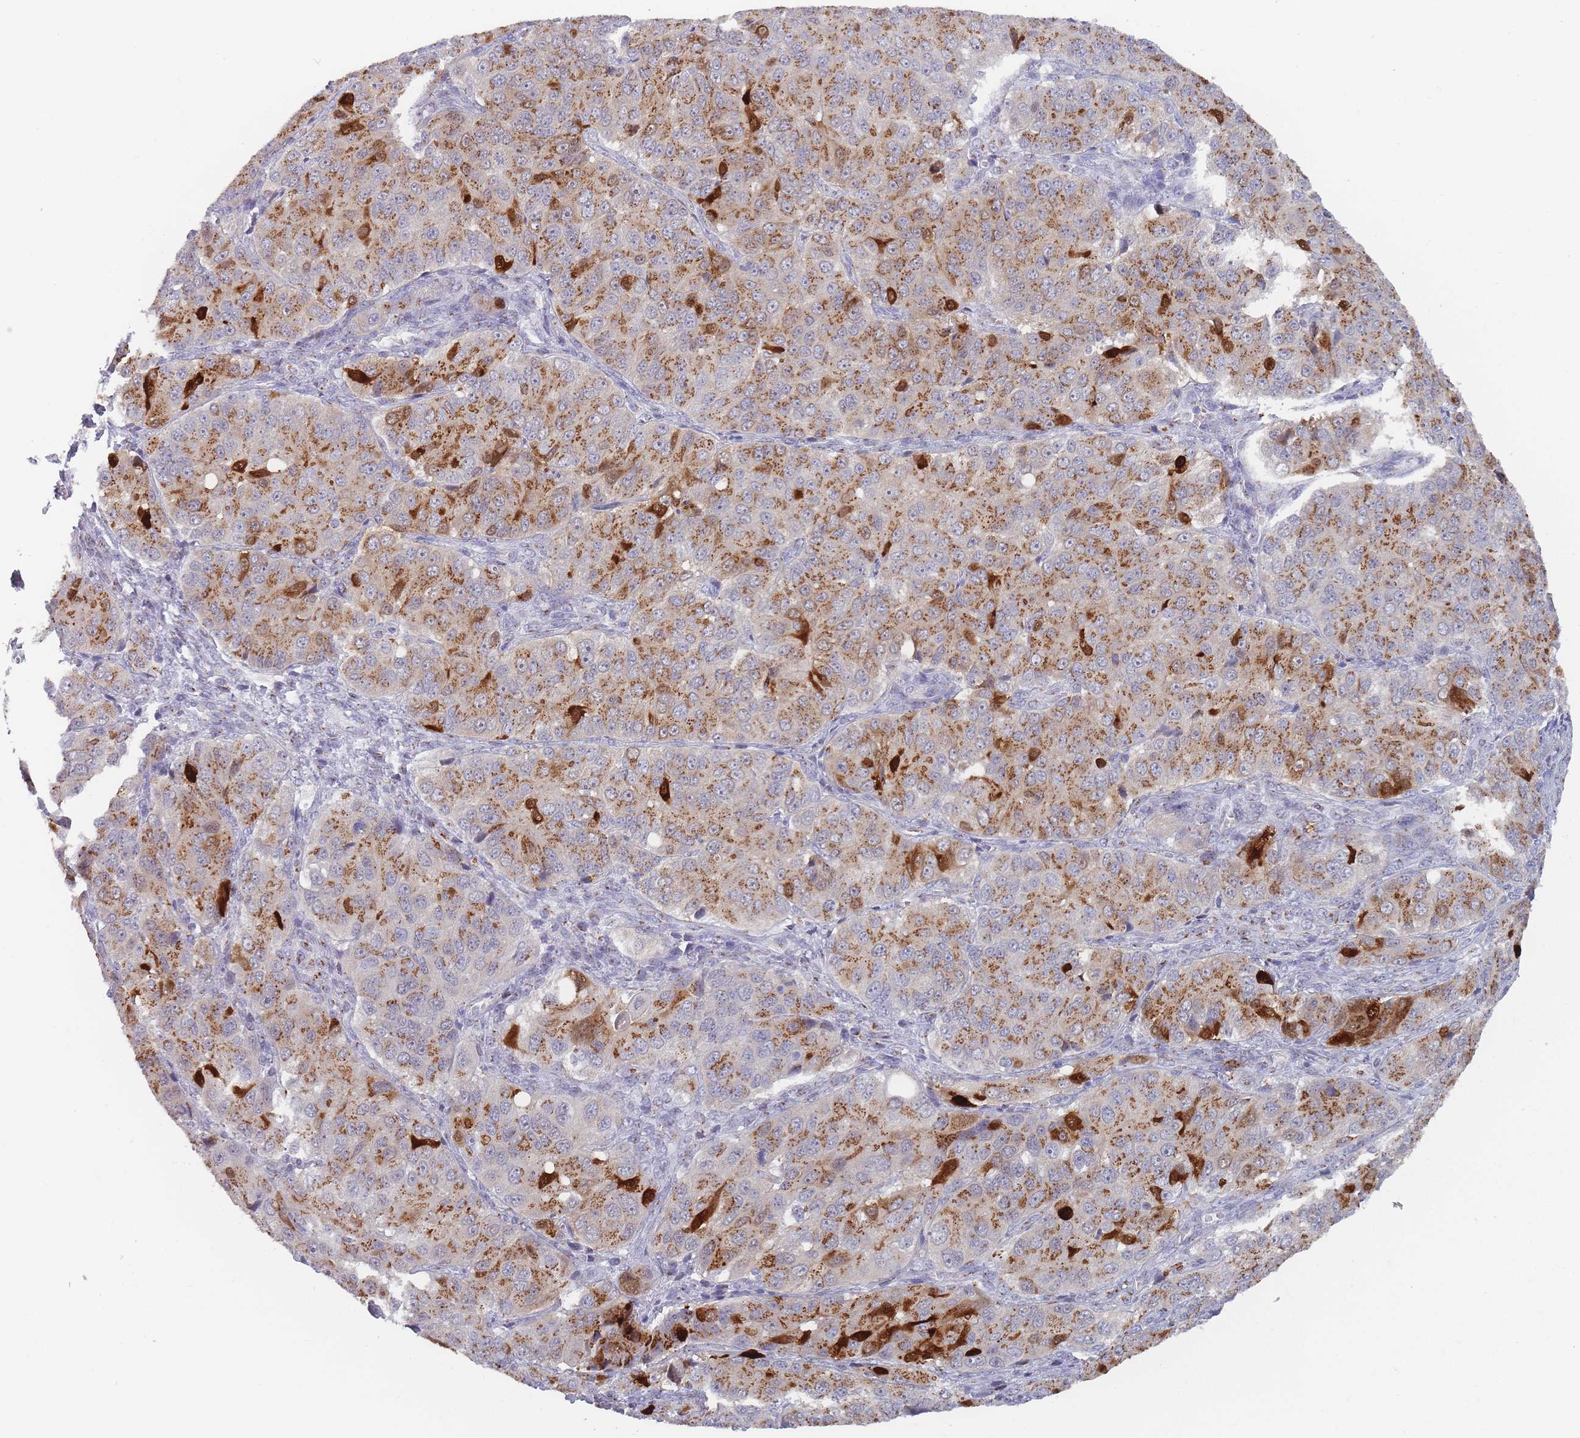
{"staining": {"intensity": "strong", "quantity": ">75%", "location": "cytoplasmic/membranous"}, "tissue": "ovarian cancer", "cell_type": "Tumor cells", "image_type": "cancer", "snomed": [{"axis": "morphology", "description": "Carcinoma, endometroid"}, {"axis": "topography", "description": "Ovary"}], "caption": "Tumor cells reveal strong cytoplasmic/membranous expression in approximately >75% of cells in ovarian cancer (endometroid carcinoma). (DAB (3,3'-diaminobenzidine) IHC with brightfield microscopy, high magnification).", "gene": "MAN1B1", "patient": {"sex": "female", "age": 51}}